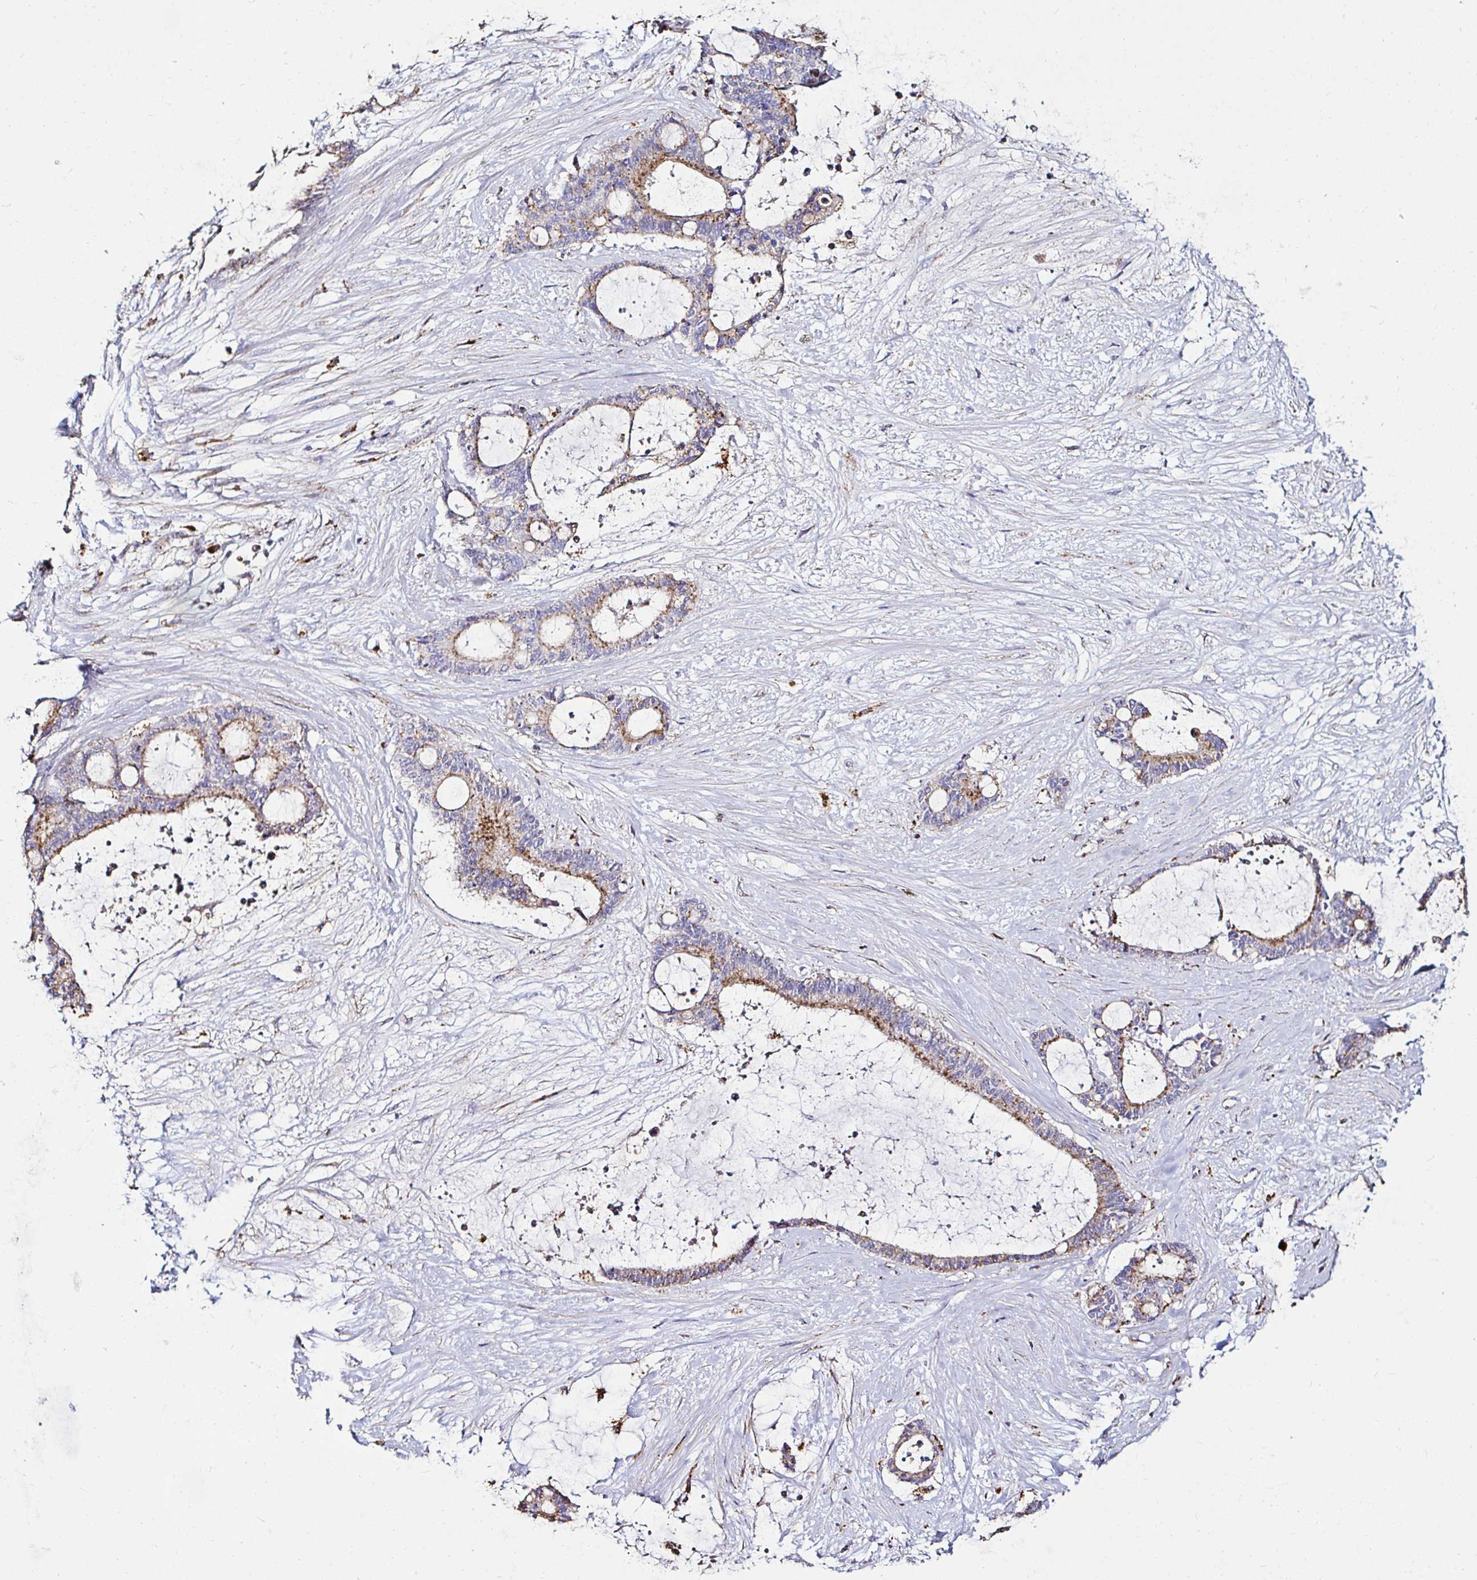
{"staining": {"intensity": "moderate", "quantity": ">75%", "location": "cytoplasmic/membranous"}, "tissue": "liver cancer", "cell_type": "Tumor cells", "image_type": "cancer", "snomed": [{"axis": "morphology", "description": "Normal tissue, NOS"}, {"axis": "morphology", "description": "Cholangiocarcinoma"}, {"axis": "topography", "description": "Liver"}, {"axis": "topography", "description": "Peripheral nerve tissue"}], "caption": "IHC of liver cholangiocarcinoma reveals medium levels of moderate cytoplasmic/membranous positivity in about >75% of tumor cells.", "gene": "GALNS", "patient": {"sex": "female", "age": 73}}